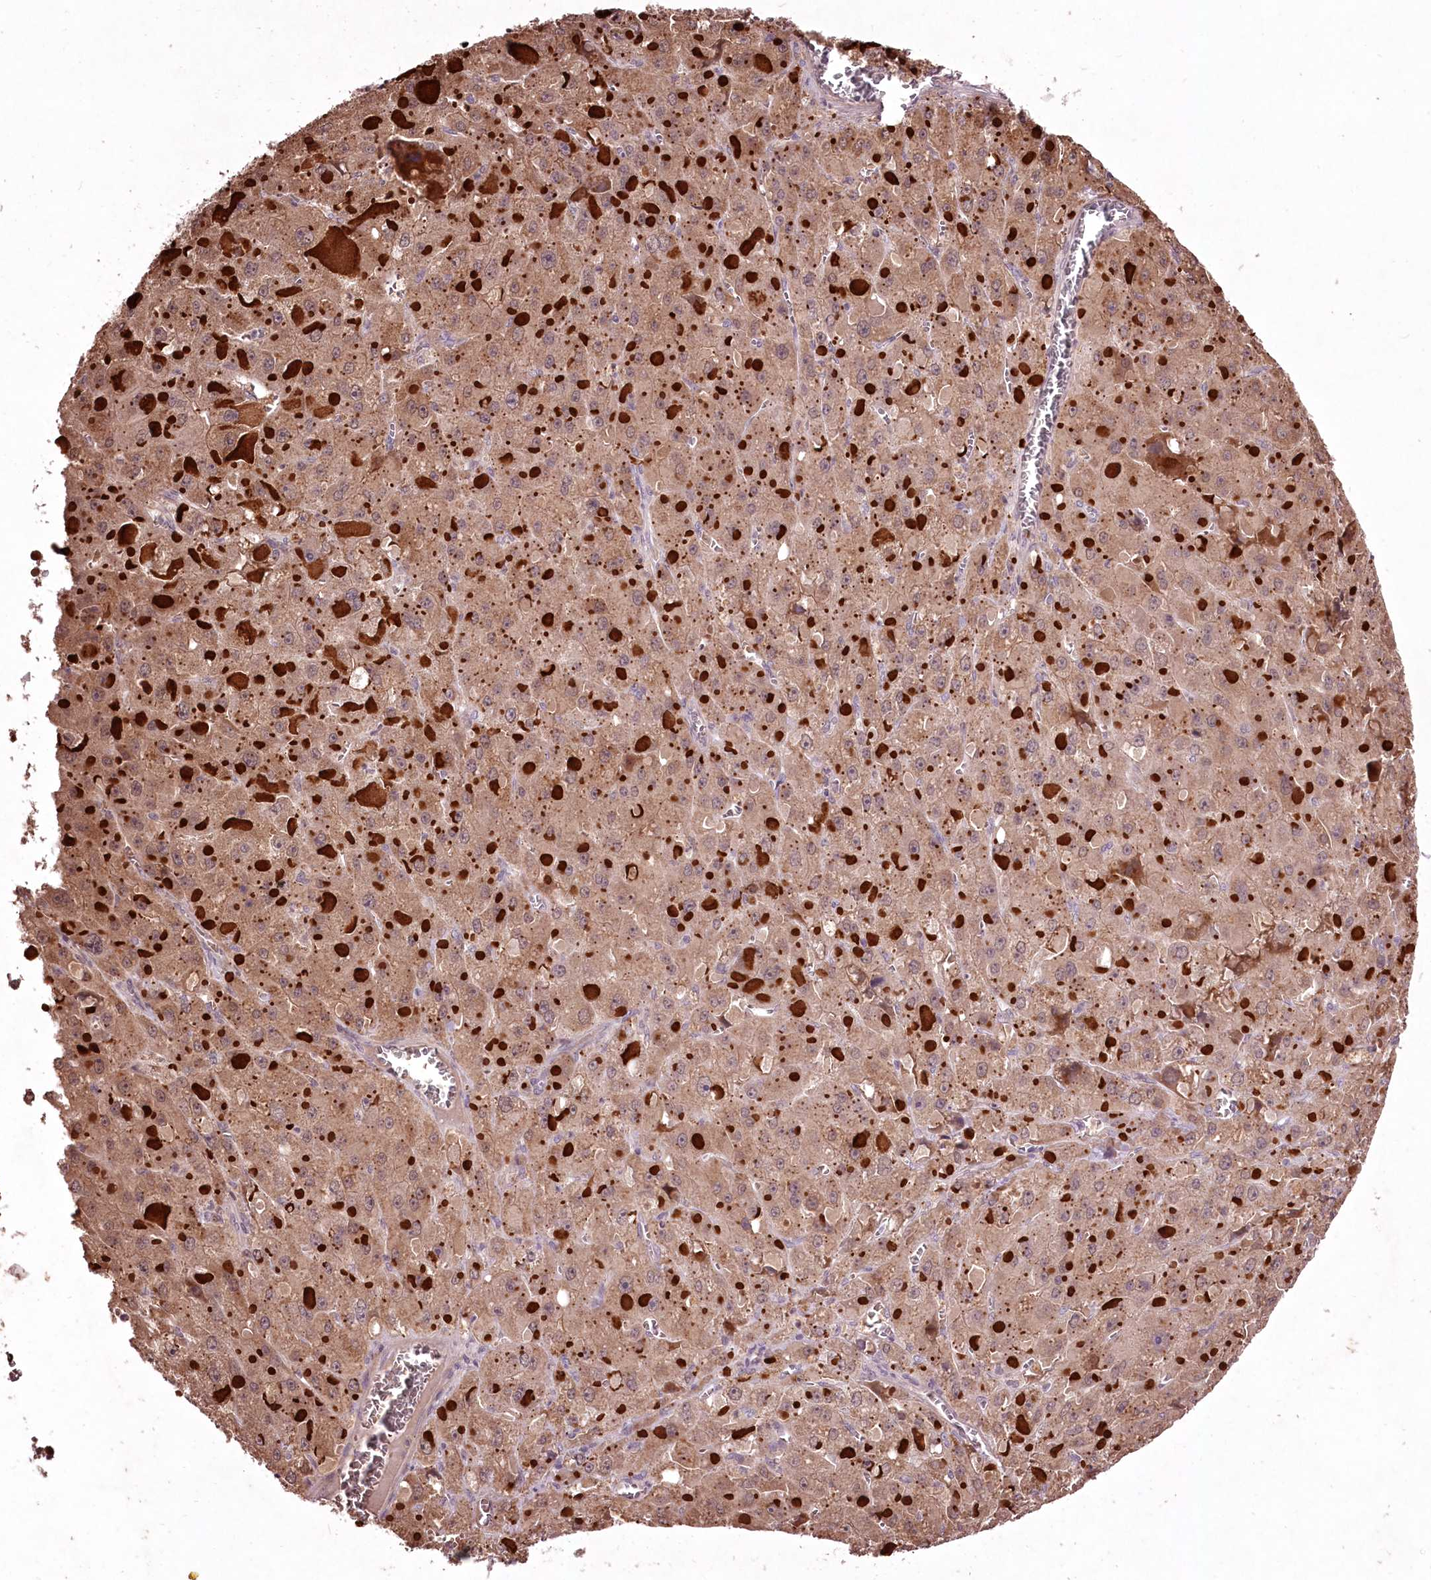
{"staining": {"intensity": "weak", "quantity": ">75%", "location": "cytoplasmic/membranous"}, "tissue": "liver cancer", "cell_type": "Tumor cells", "image_type": "cancer", "snomed": [{"axis": "morphology", "description": "Carcinoma, Hepatocellular, NOS"}, {"axis": "topography", "description": "Liver"}], "caption": "This histopathology image exhibits immunohistochemistry (IHC) staining of hepatocellular carcinoma (liver), with low weak cytoplasmic/membranous staining in approximately >75% of tumor cells.", "gene": "ADRA1D", "patient": {"sex": "female", "age": 73}}